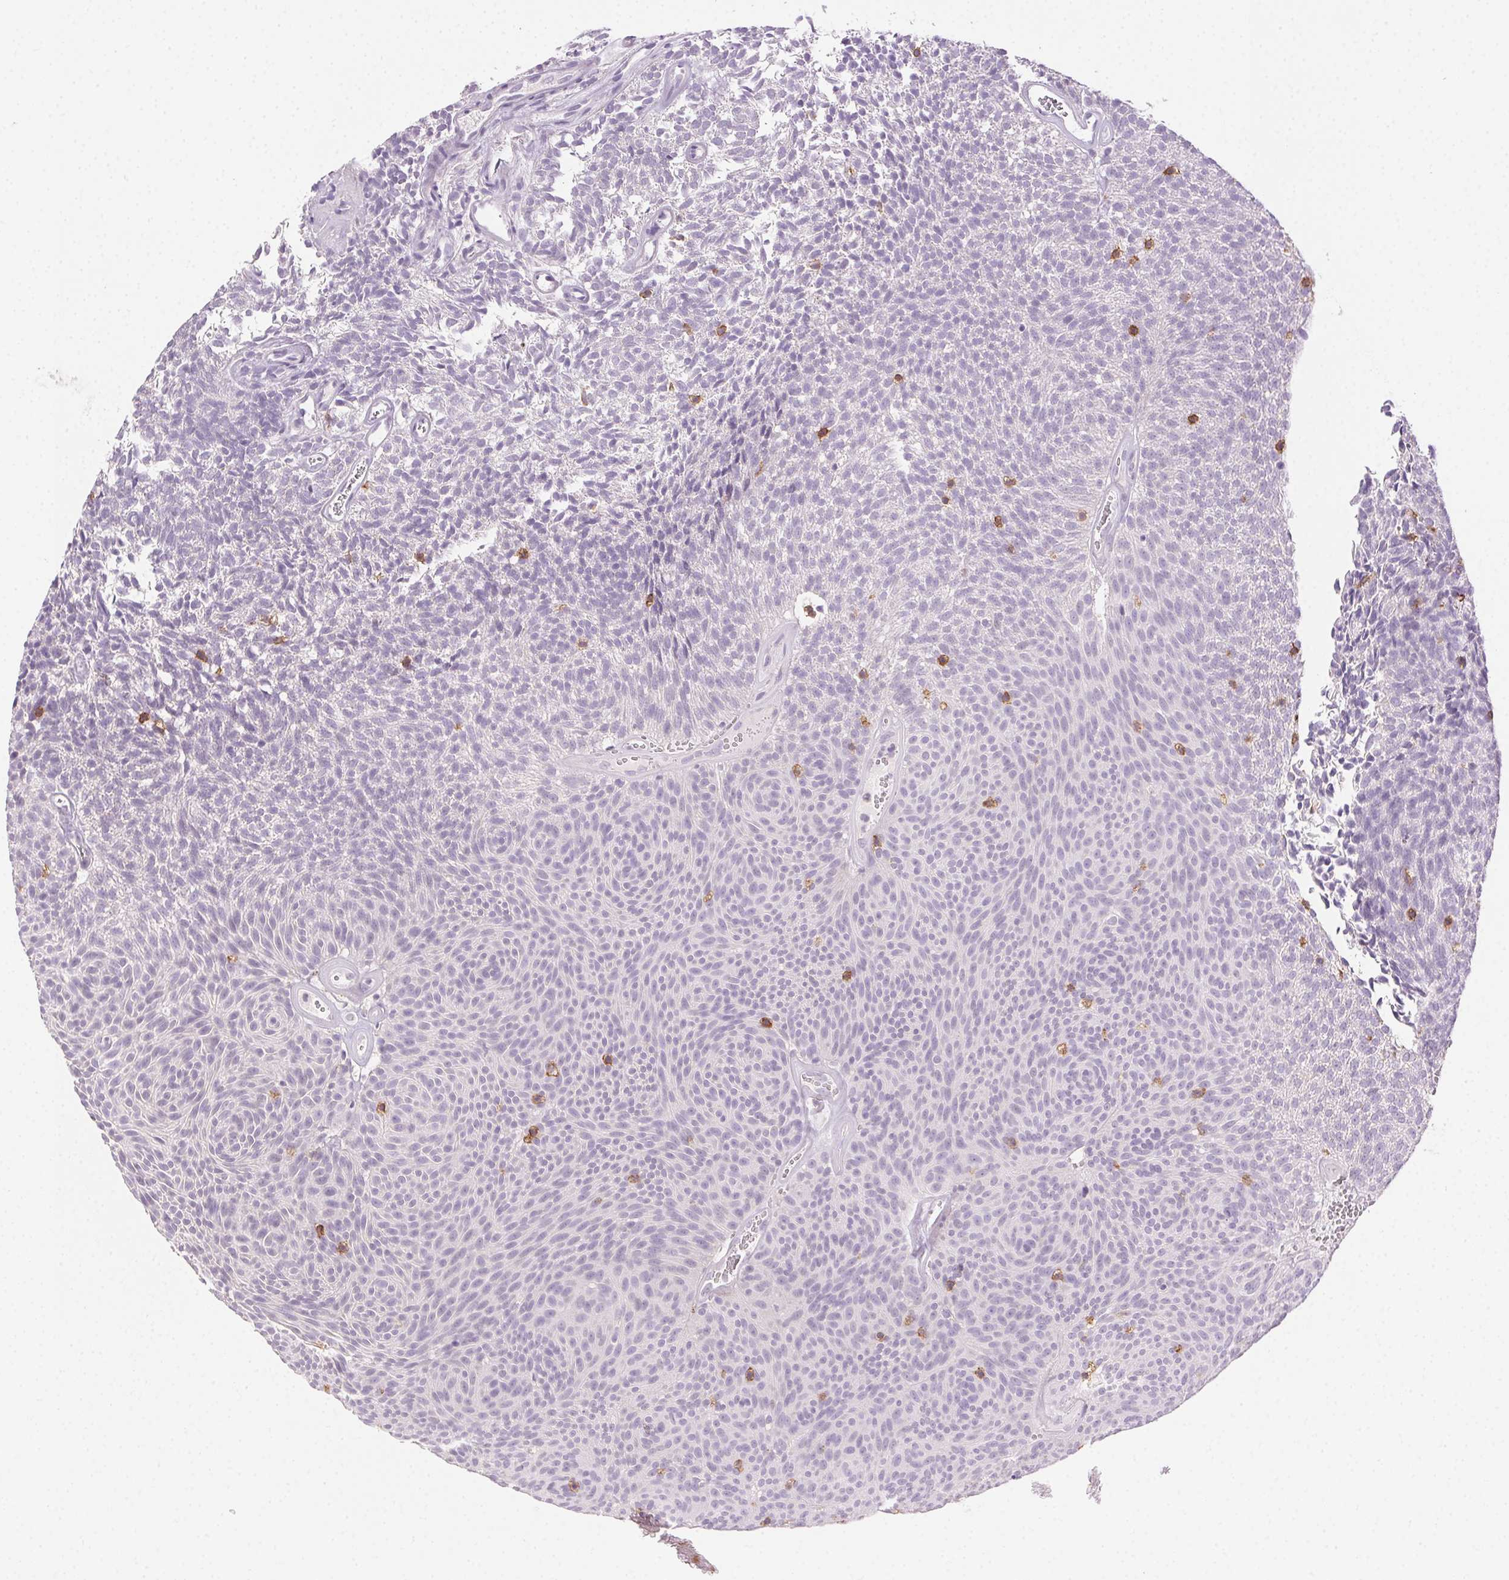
{"staining": {"intensity": "negative", "quantity": "none", "location": "none"}, "tissue": "urothelial cancer", "cell_type": "Tumor cells", "image_type": "cancer", "snomed": [{"axis": "morphology", "description": "Urothelial carcinoma, Low grade"}, {"axis": "topography", "description": "Urinary bladder"}], "caption": "DAB immunohistochemical staining of low-grade urothelial carcinoma demonstrates no significant expression in tumor cells.", "gene": "AKAP5", "patient": {"sex": "male", "age": 77}}